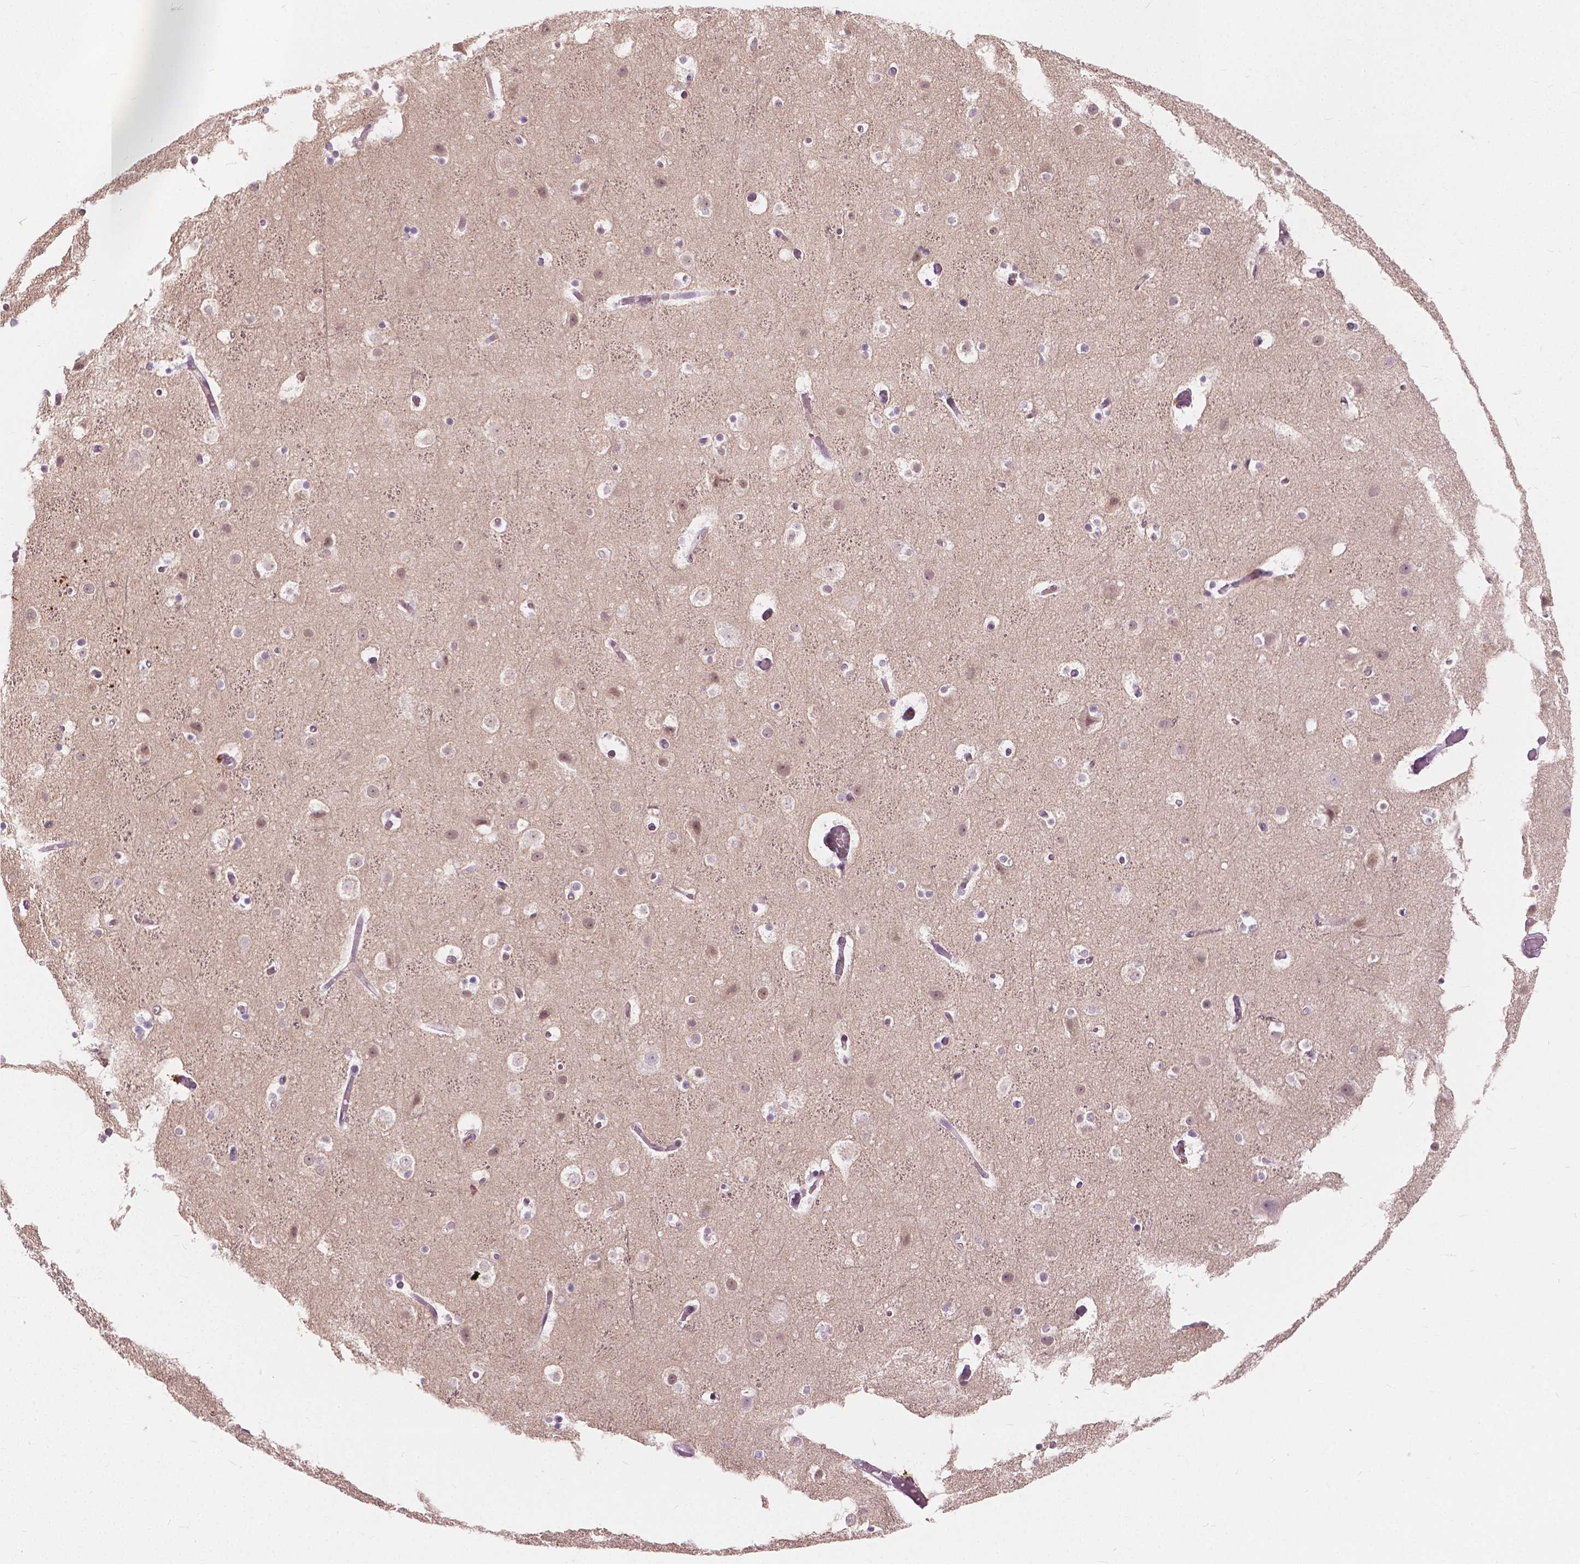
{"staining": {"intensity": "weak", "quantity": "<25%", "location": "nuclear"}, "tissue": "cerebral cortex", "cell_type": "Endothelial cells", "image_type": "normal", "snomed": [{"axis": "morphology", "description": "Normal tissue, NOS"}, {"axis": "topography", "description": "Cerebral cortex"}], "caption": "Endothelial cells show no significant protein positivity in normal cerebral cortex.", "gene": "DLX6", "patient": {"sex": "female", "age": 52}}